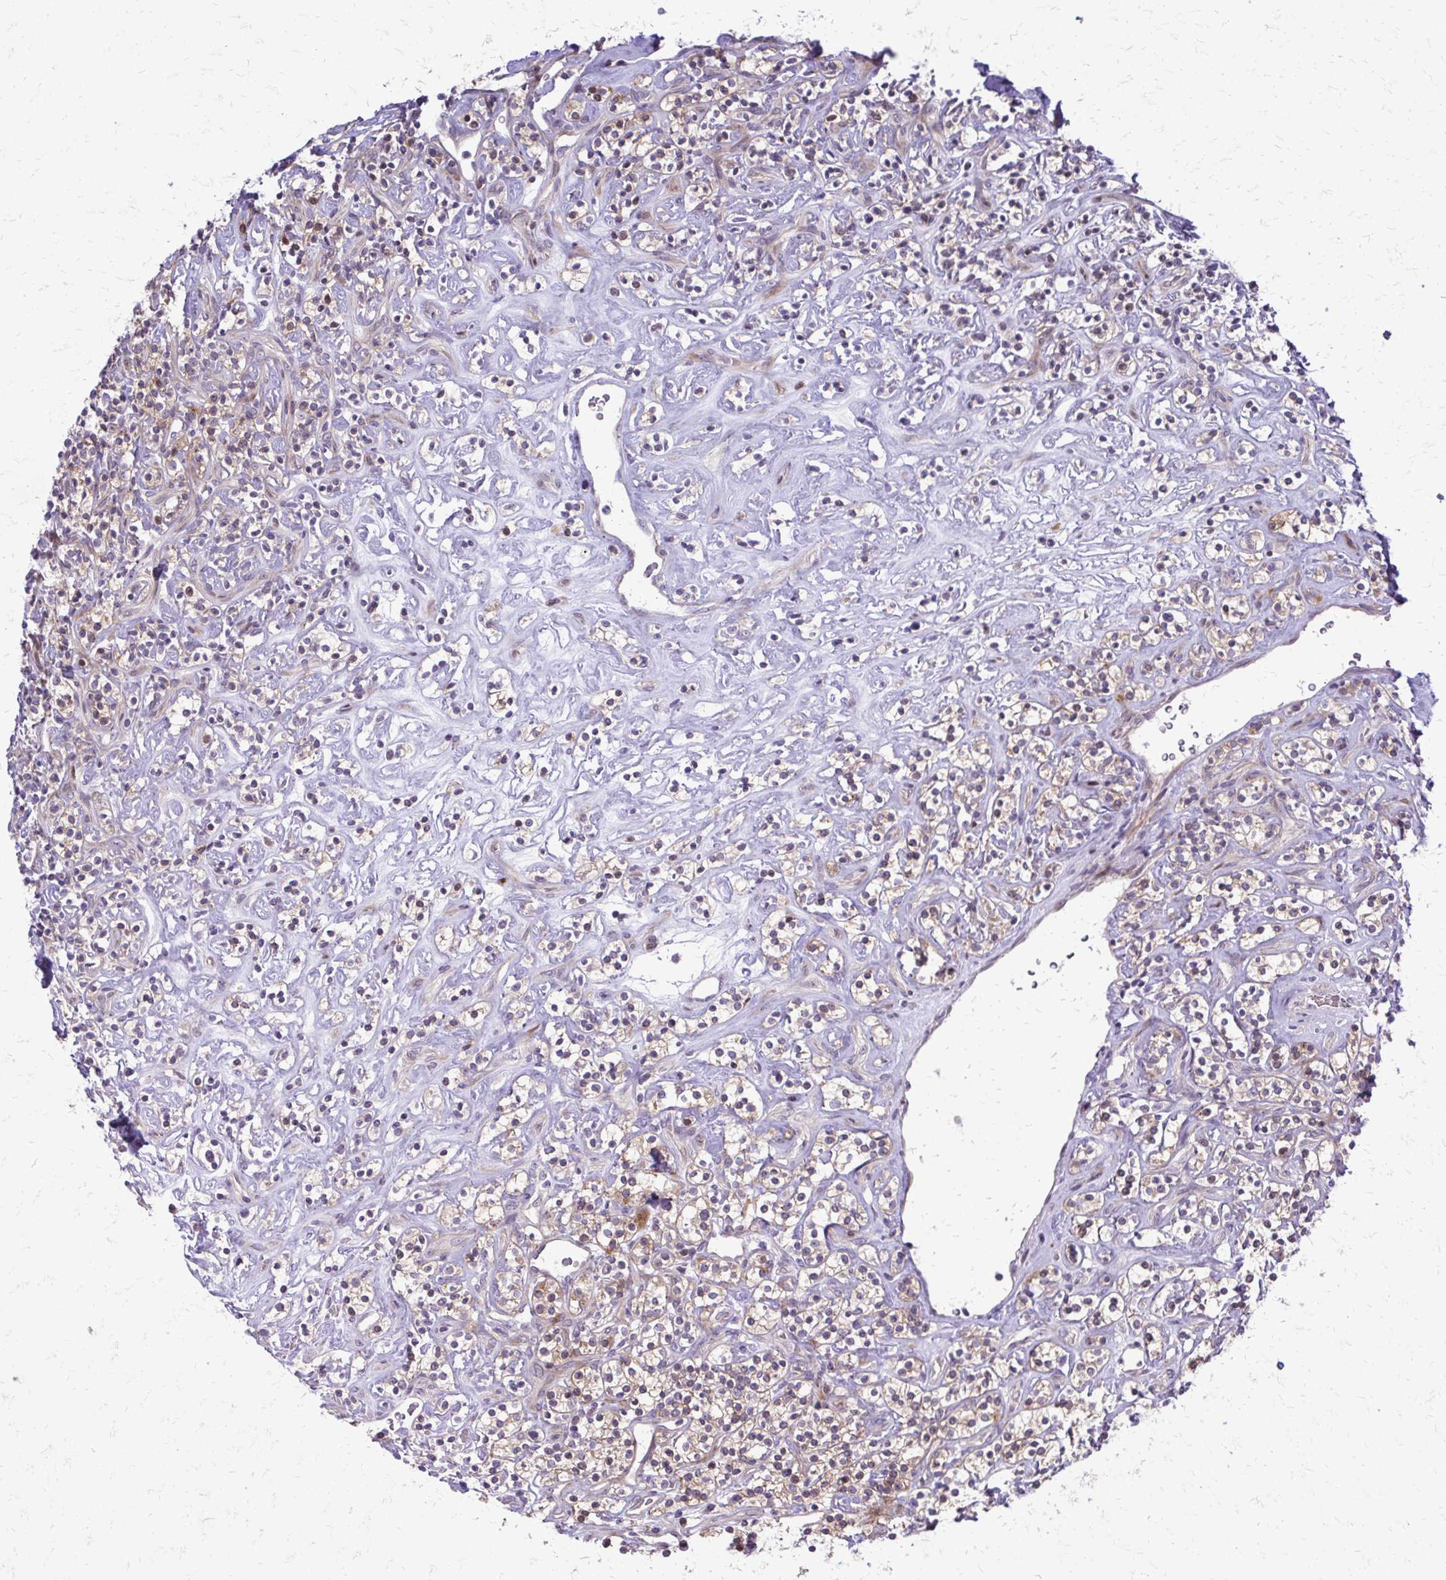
{"staining": {"intensity": "weak", "quantity": "25%-75%", "location": "cytoplasmic/membranous"}, "tissue": "renal cancer", "cell_type": "Tumor cells", "image_type": "cancer", "snomed": [{"axis": "morphology", "description": "Adenocarcinoma, NOS"}, {"axis": "topography", "description": "Kidney"}], "caption": "Immunohistochemical staining of adenocarcinoma (renal) exhibits low levels of weak cytoplasmic/membranous expression in about 25%-75% of tumor cells.", "gene": "PPDPFL", "patient": {"sex": "male", "age": 77}}